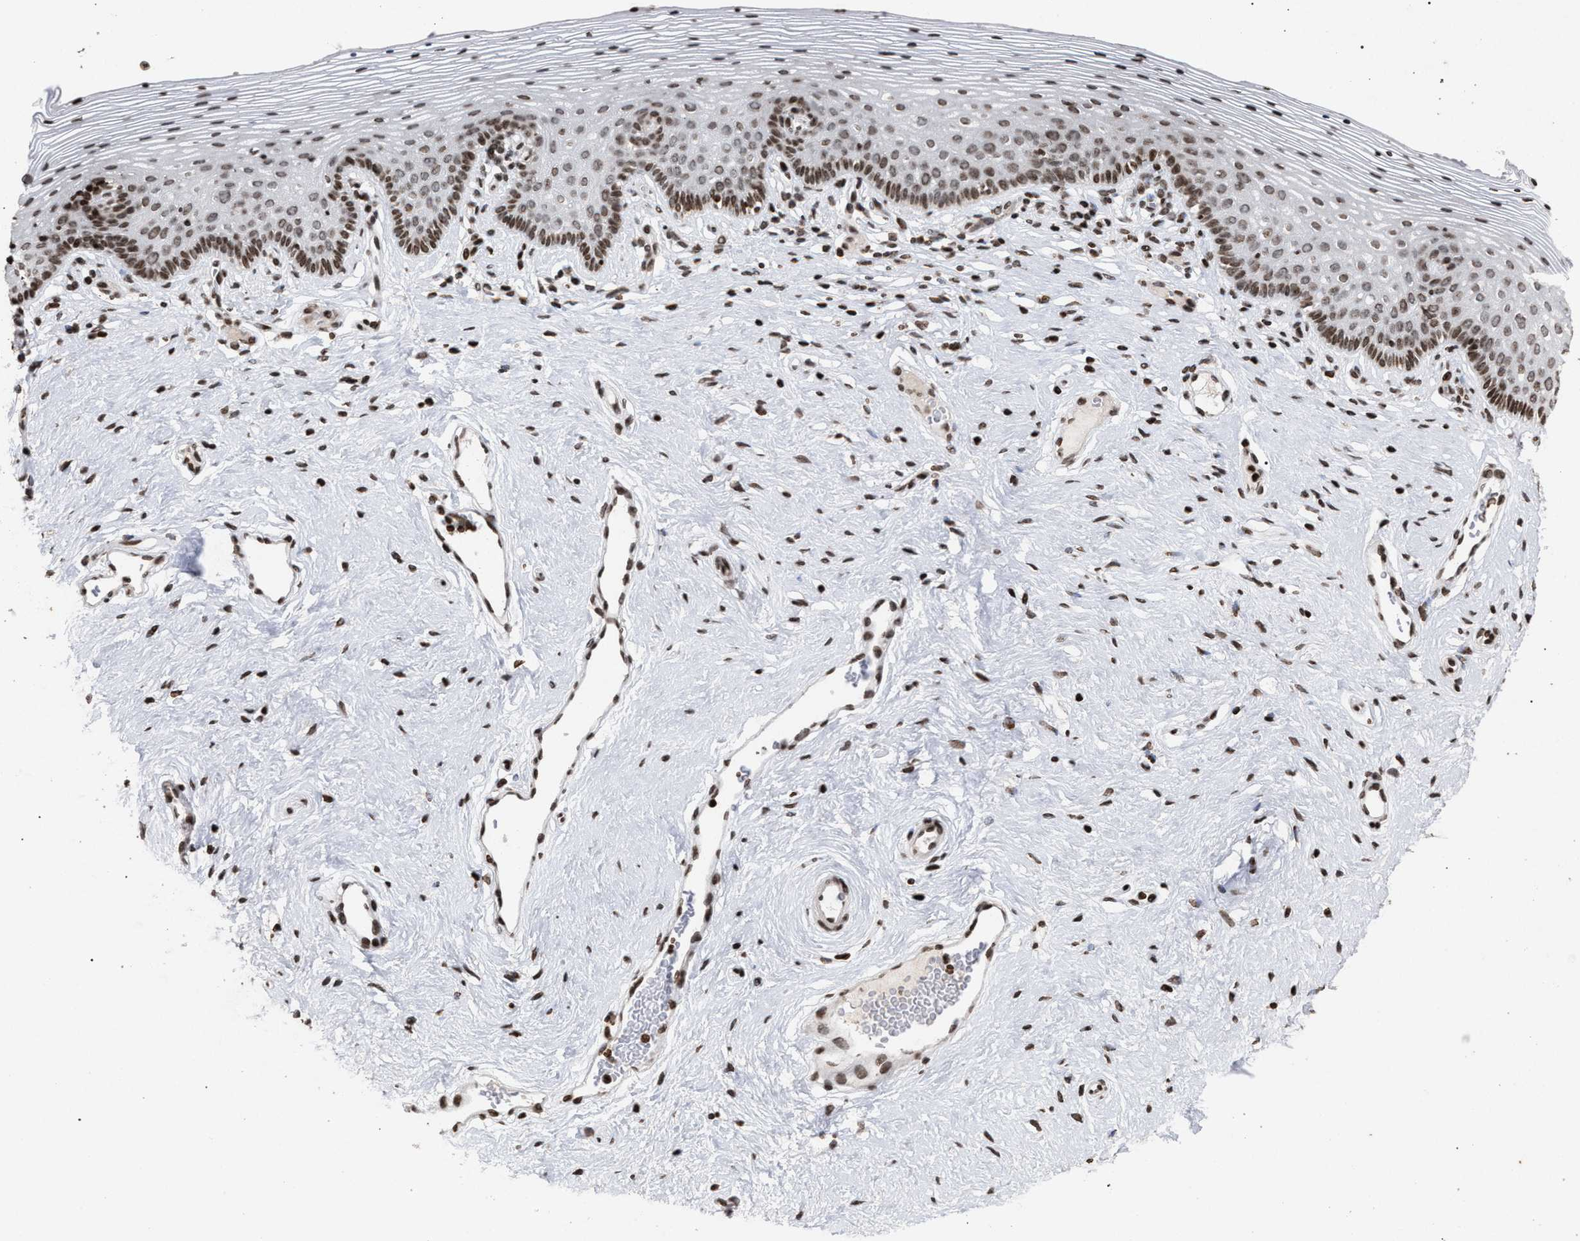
{"staining": {"intensity": "moderate", "quantity": ">75%", "location": "nuclear"}, "tissue": "vagina", "cell_type": "Squamous epithelial cells", "image_type": "normal", "snomed": [{"axis": "morphology", "description": "Normal tissue, NOS"}, {"axis": "topography", "description": "Vagina"}], "caption": "A brown stain labels moderate nuclear positivity of a protein in squamous epithelial cells of unremarkable human vagina.", "gene": "FOXD3", "patient": {"sex": "female", "age": 32}}